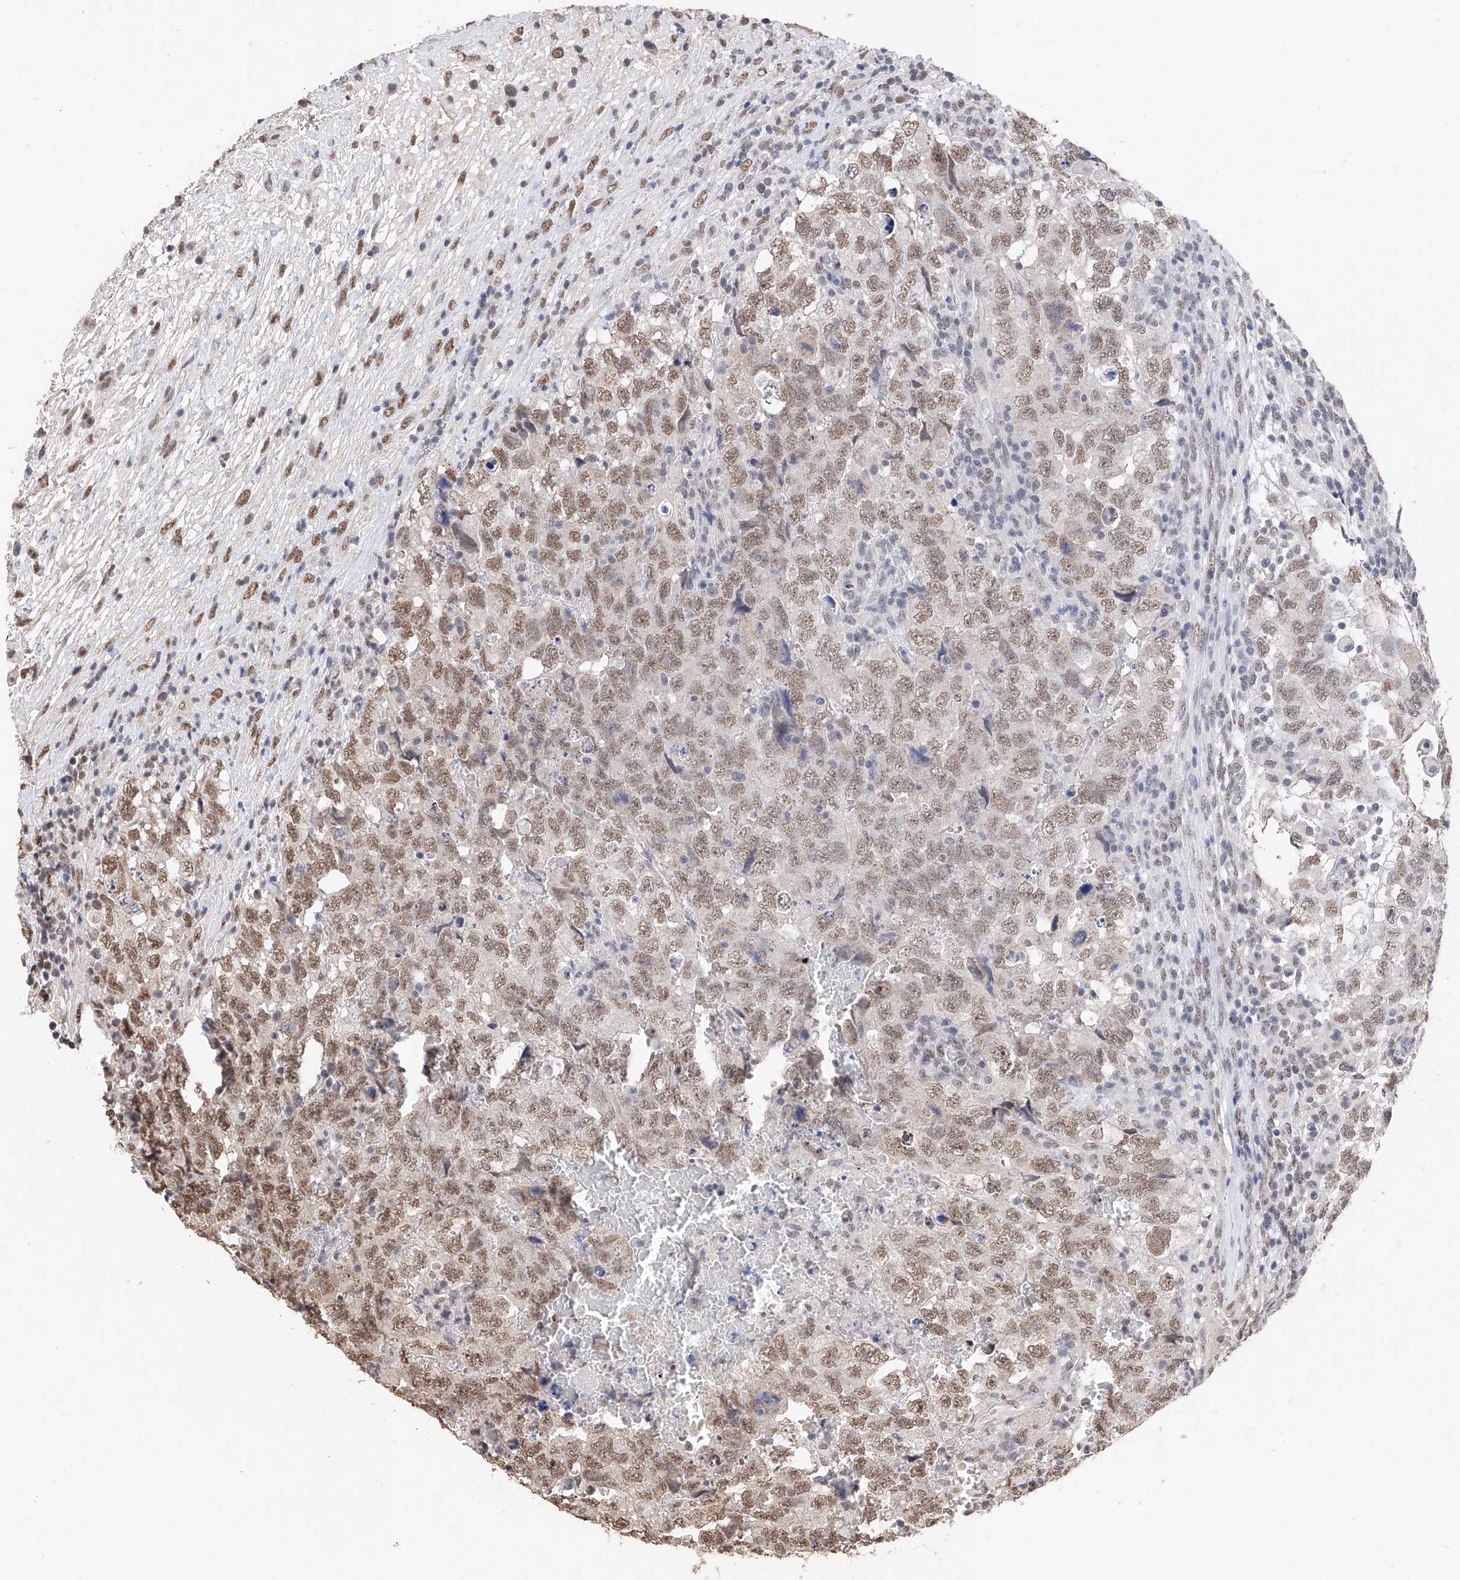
{"staining": {"intensity": "moderate", "quantity": "25%-75%", "location": "nuclear"}, "tissue": "testis cancer", "cell_type": "Tumor cells", "image_type": "cancer", "snomed": [{"axis": "morphology", "description": "Carcinoma, Embryonal, NOS"}, {"axis": "topography", "description": "Testis"}], "caption": "This photomicrograph exhibits immunohistochemistry staining of human testis embryonal carcinoma, with medium moderate nuclear positivity in approximately 25%-75% of tumor cells.", "gene": "DMAP1", "patient": {"sex": "male", "age": 37}}